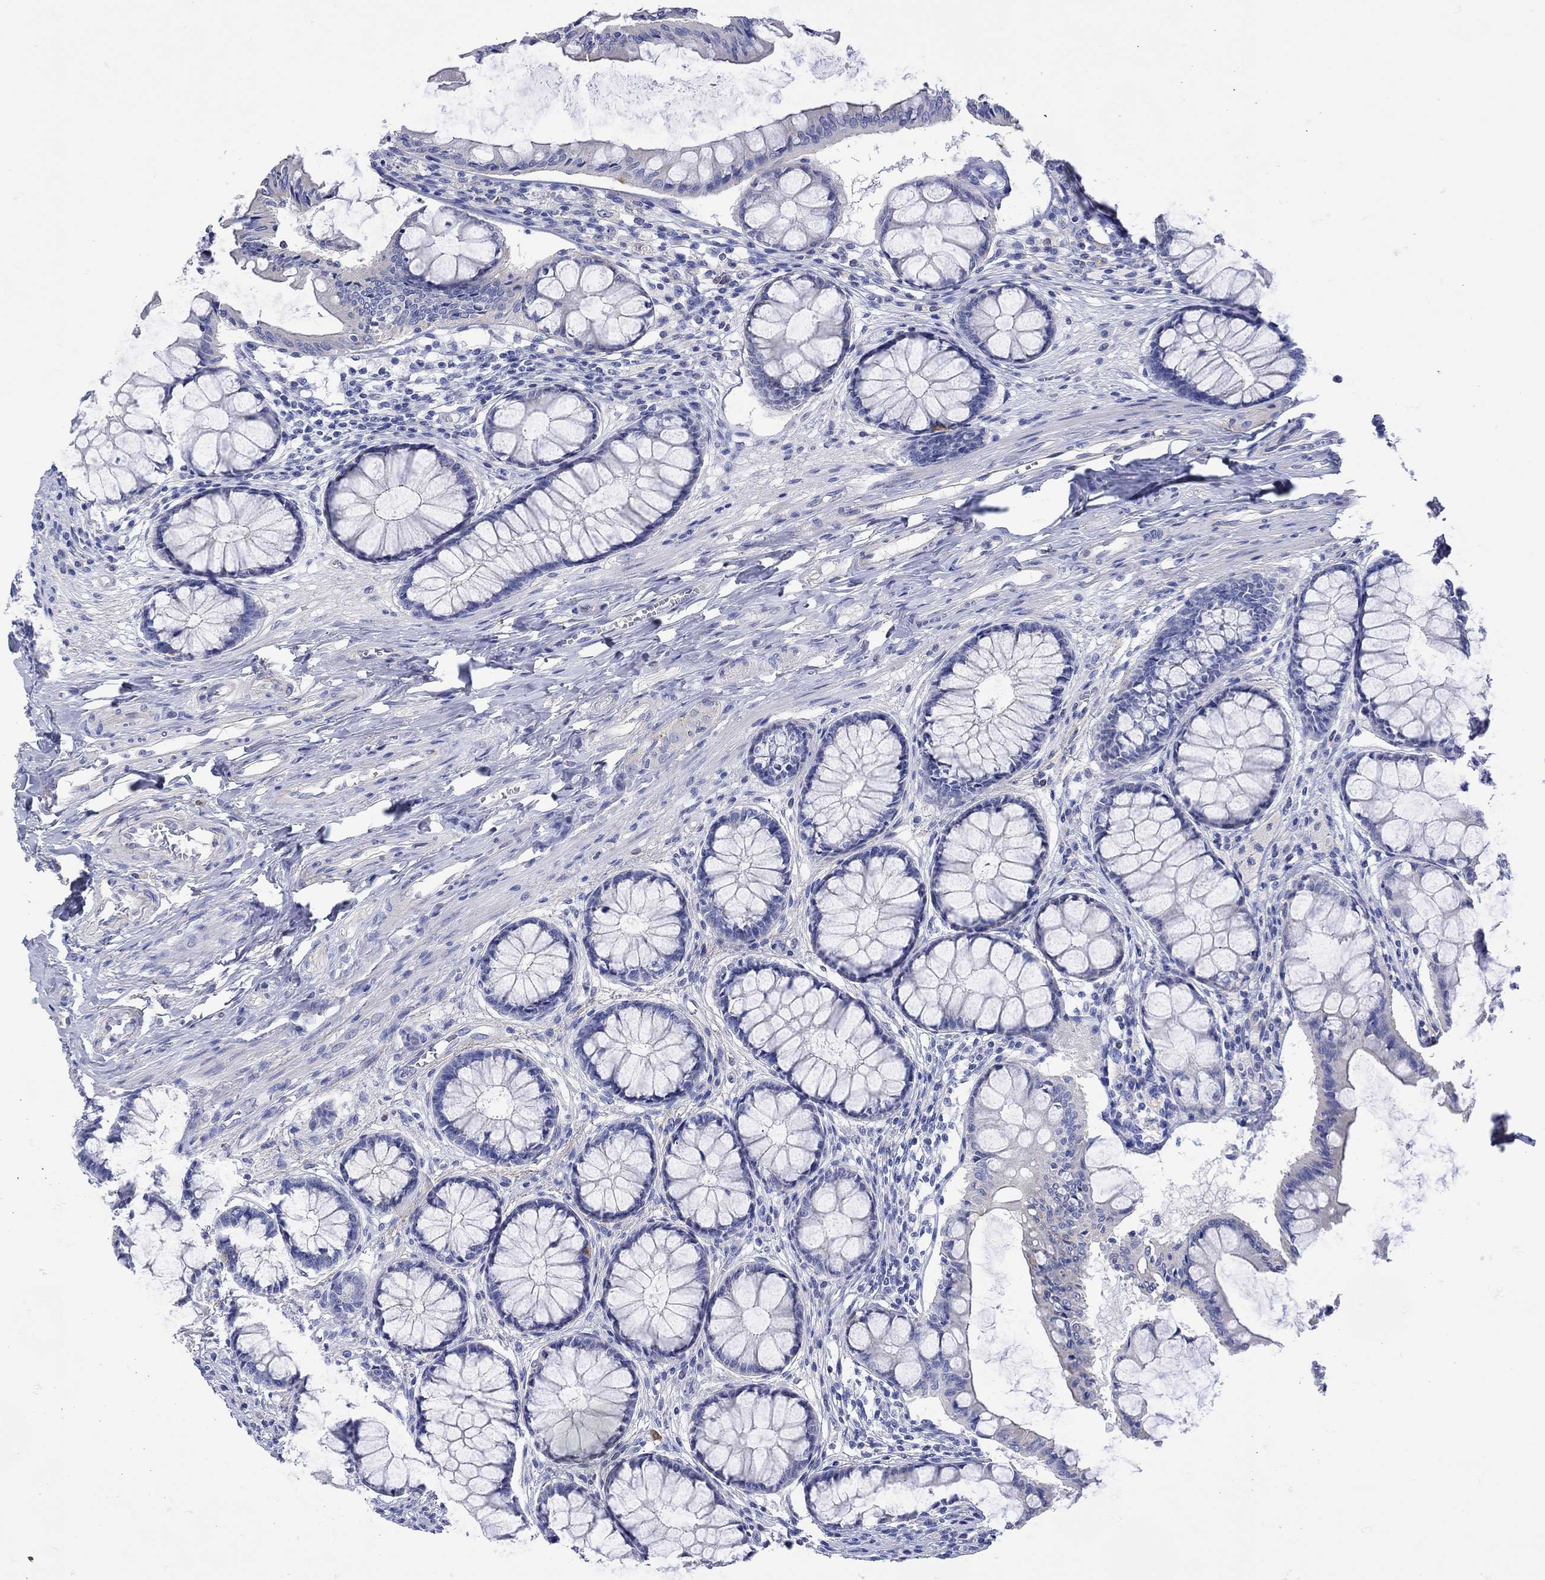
{"staining": {"intensity": "negative", "quantity": "none", "location": "none"}, "tissue": "colon", "cell_type": "Endothelial cells", "image_type": "normal", "snomed": [{"axis": "morphology", "description": "Normal tissue, NOS"}, {"axis": "topography", "description": "Colon"}], "caption": "This photomicrograph is of benign colon stained with IHC to label a protein in brown with the nuclei are counter-stained blue. There is no positivity in endothelial cells.", "gene": "ANKMY1", "patient": {"sex": "female", "age": 65}}